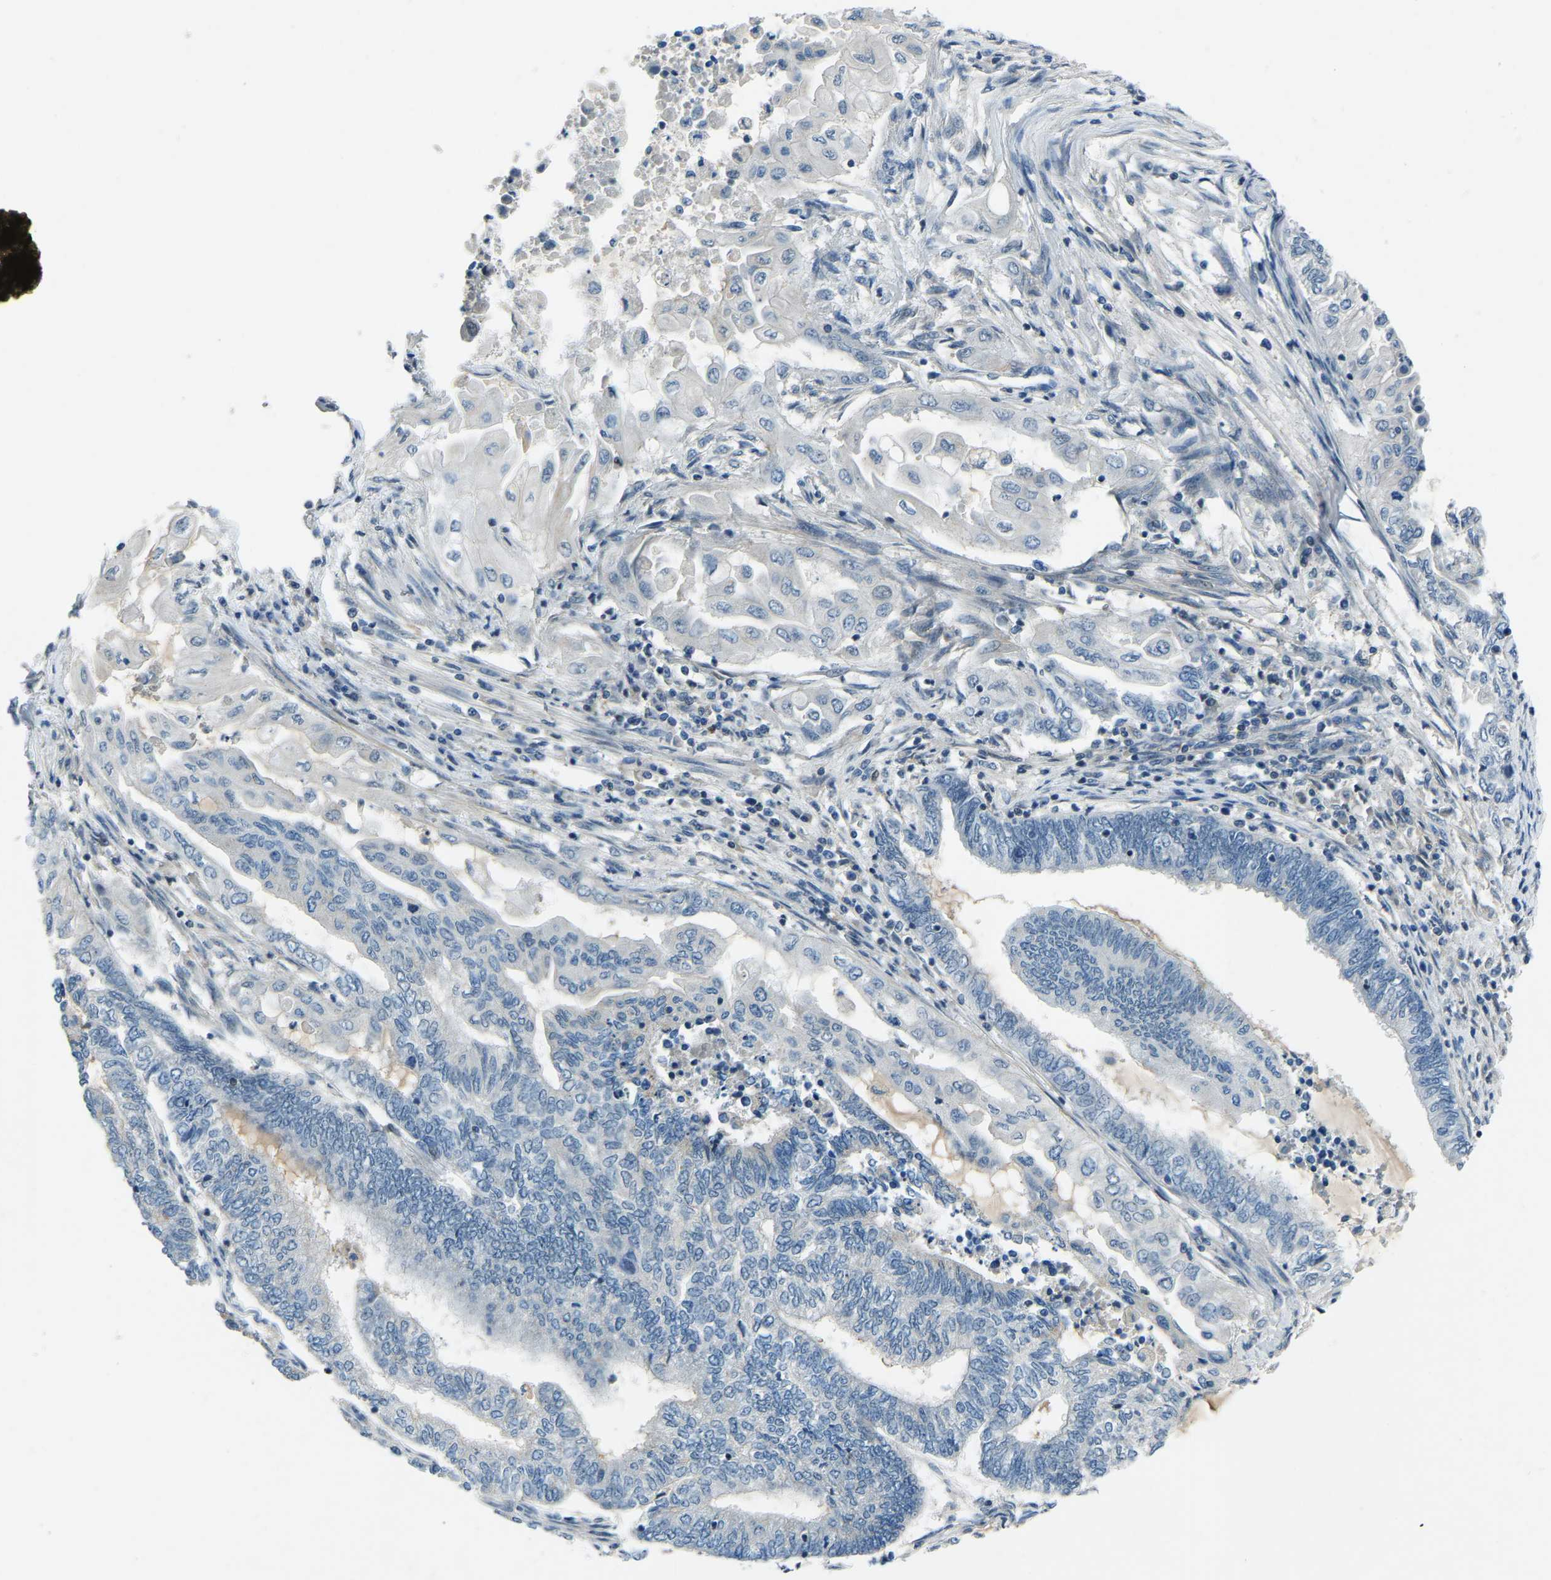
{"staining": {"intensity": "negative", "quantity": "none", "location": "none"}, "tissue": "endometrial cancer", "cell_type": "Tumor cells", "image_type": "cancer", "snomed": [{"axis": "morphology", "description": "Adenocarcinoma, NOS"}, {"axis": "topography", "description": "Uterus"}, {"axis": "topography", "description": "Endometrium"}], "caption": "The histopathology image exhibits no significant positivity in tumor cells of adenocarcinoma (endometrial).", "gene": "XIRP1", "patient": {"sex": "female", "age": 70}}